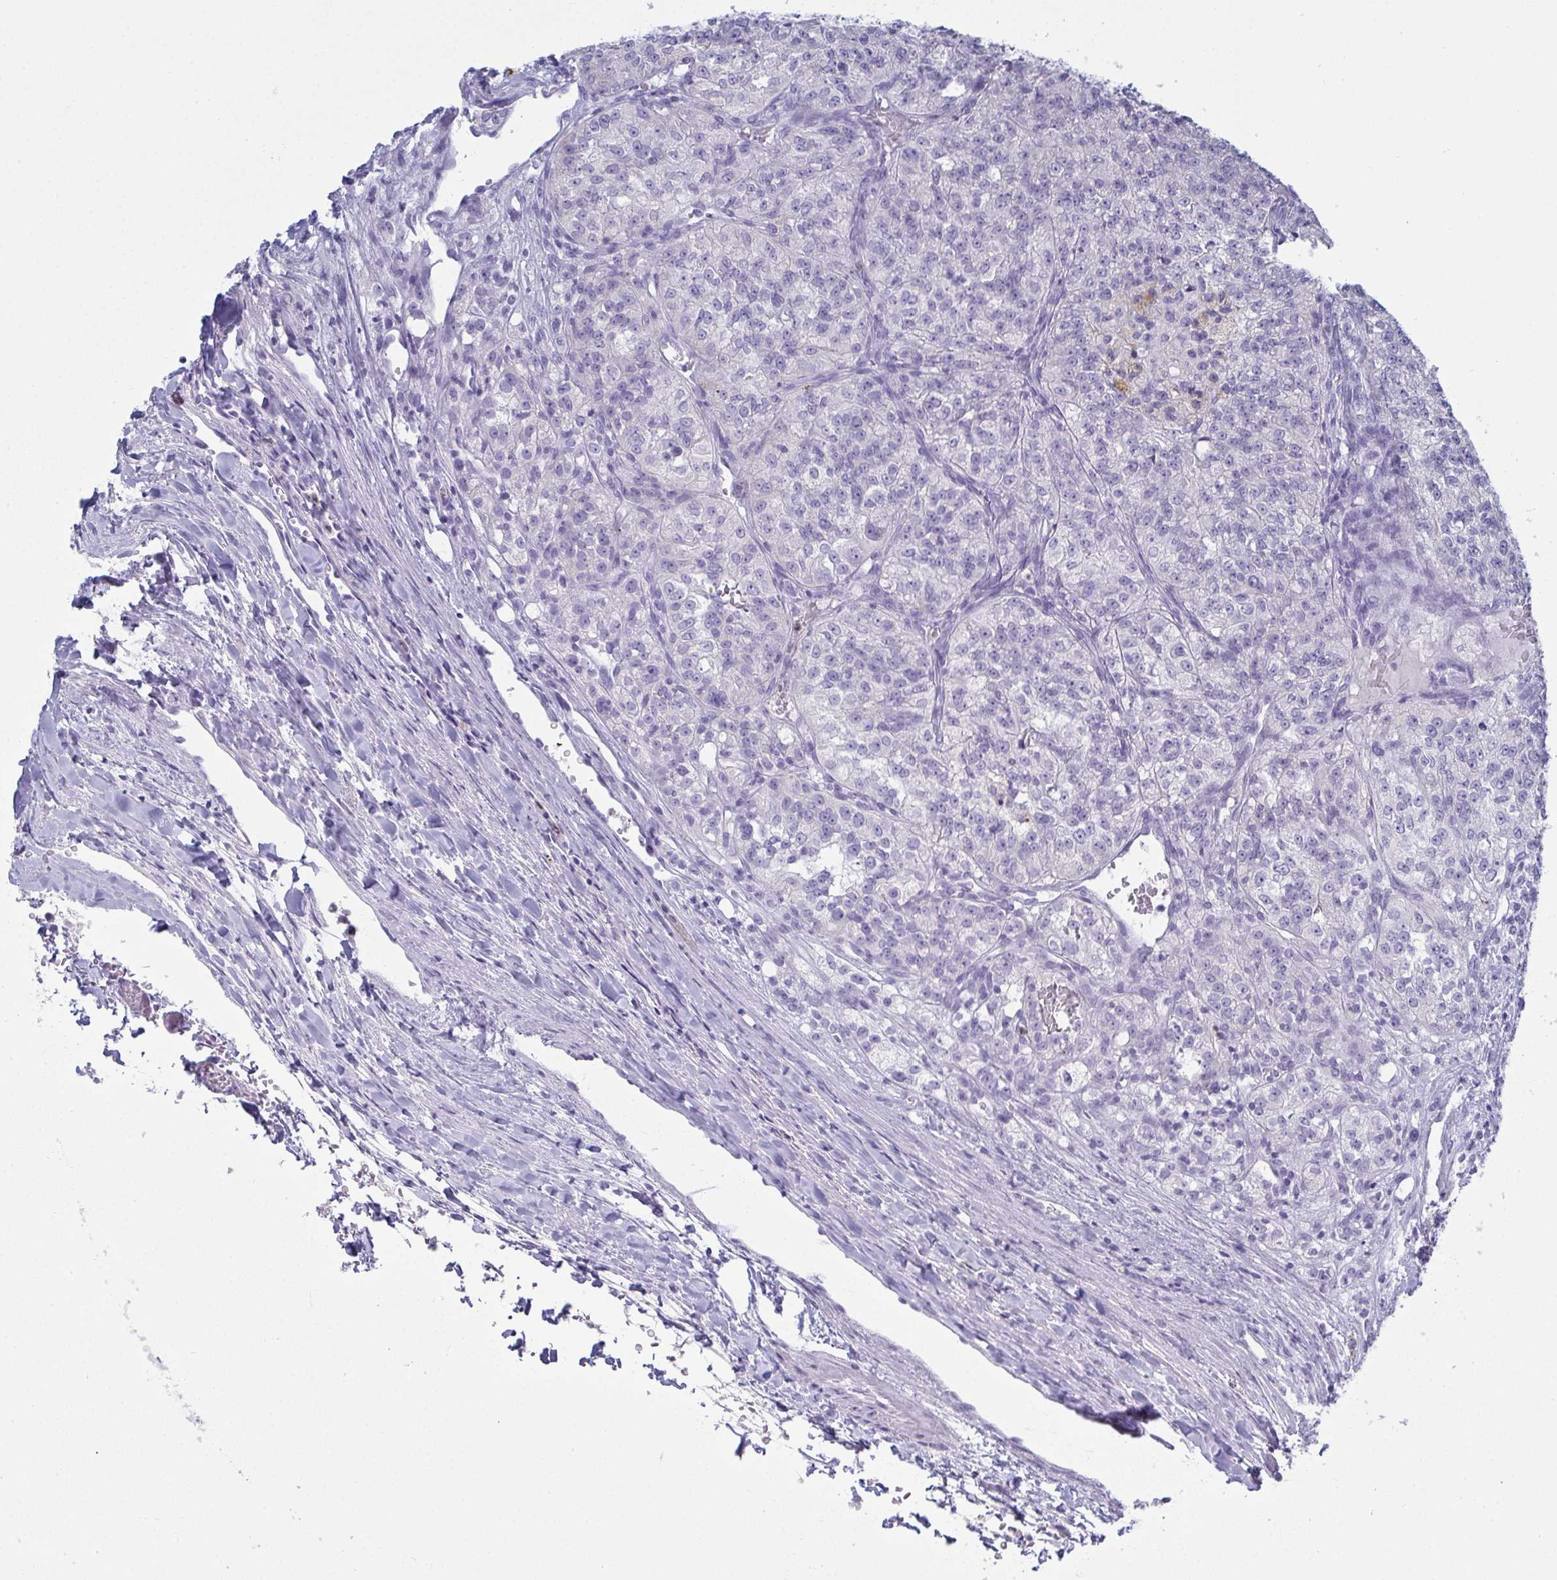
{"staining": {"intensity": "negative", "quantity": "none", "location": "none"}, "tissue": "renal cancer", "cell_type": "Tumor cells", "image_type": "cancer", "snomed": [{"axis": "morphology", "description": "Adenocarcinoma, NOS"}, {"axis": "topography", "description": "Kidney"}], "caption": "This is a photomicrograph of immunohistochemistry (IHC) staining of renal cancer (adenocarcinoma), which shows no staining in tumor cells.", "gene": "SERPINB10", "patient": {"sex": "female", "age": 63}}